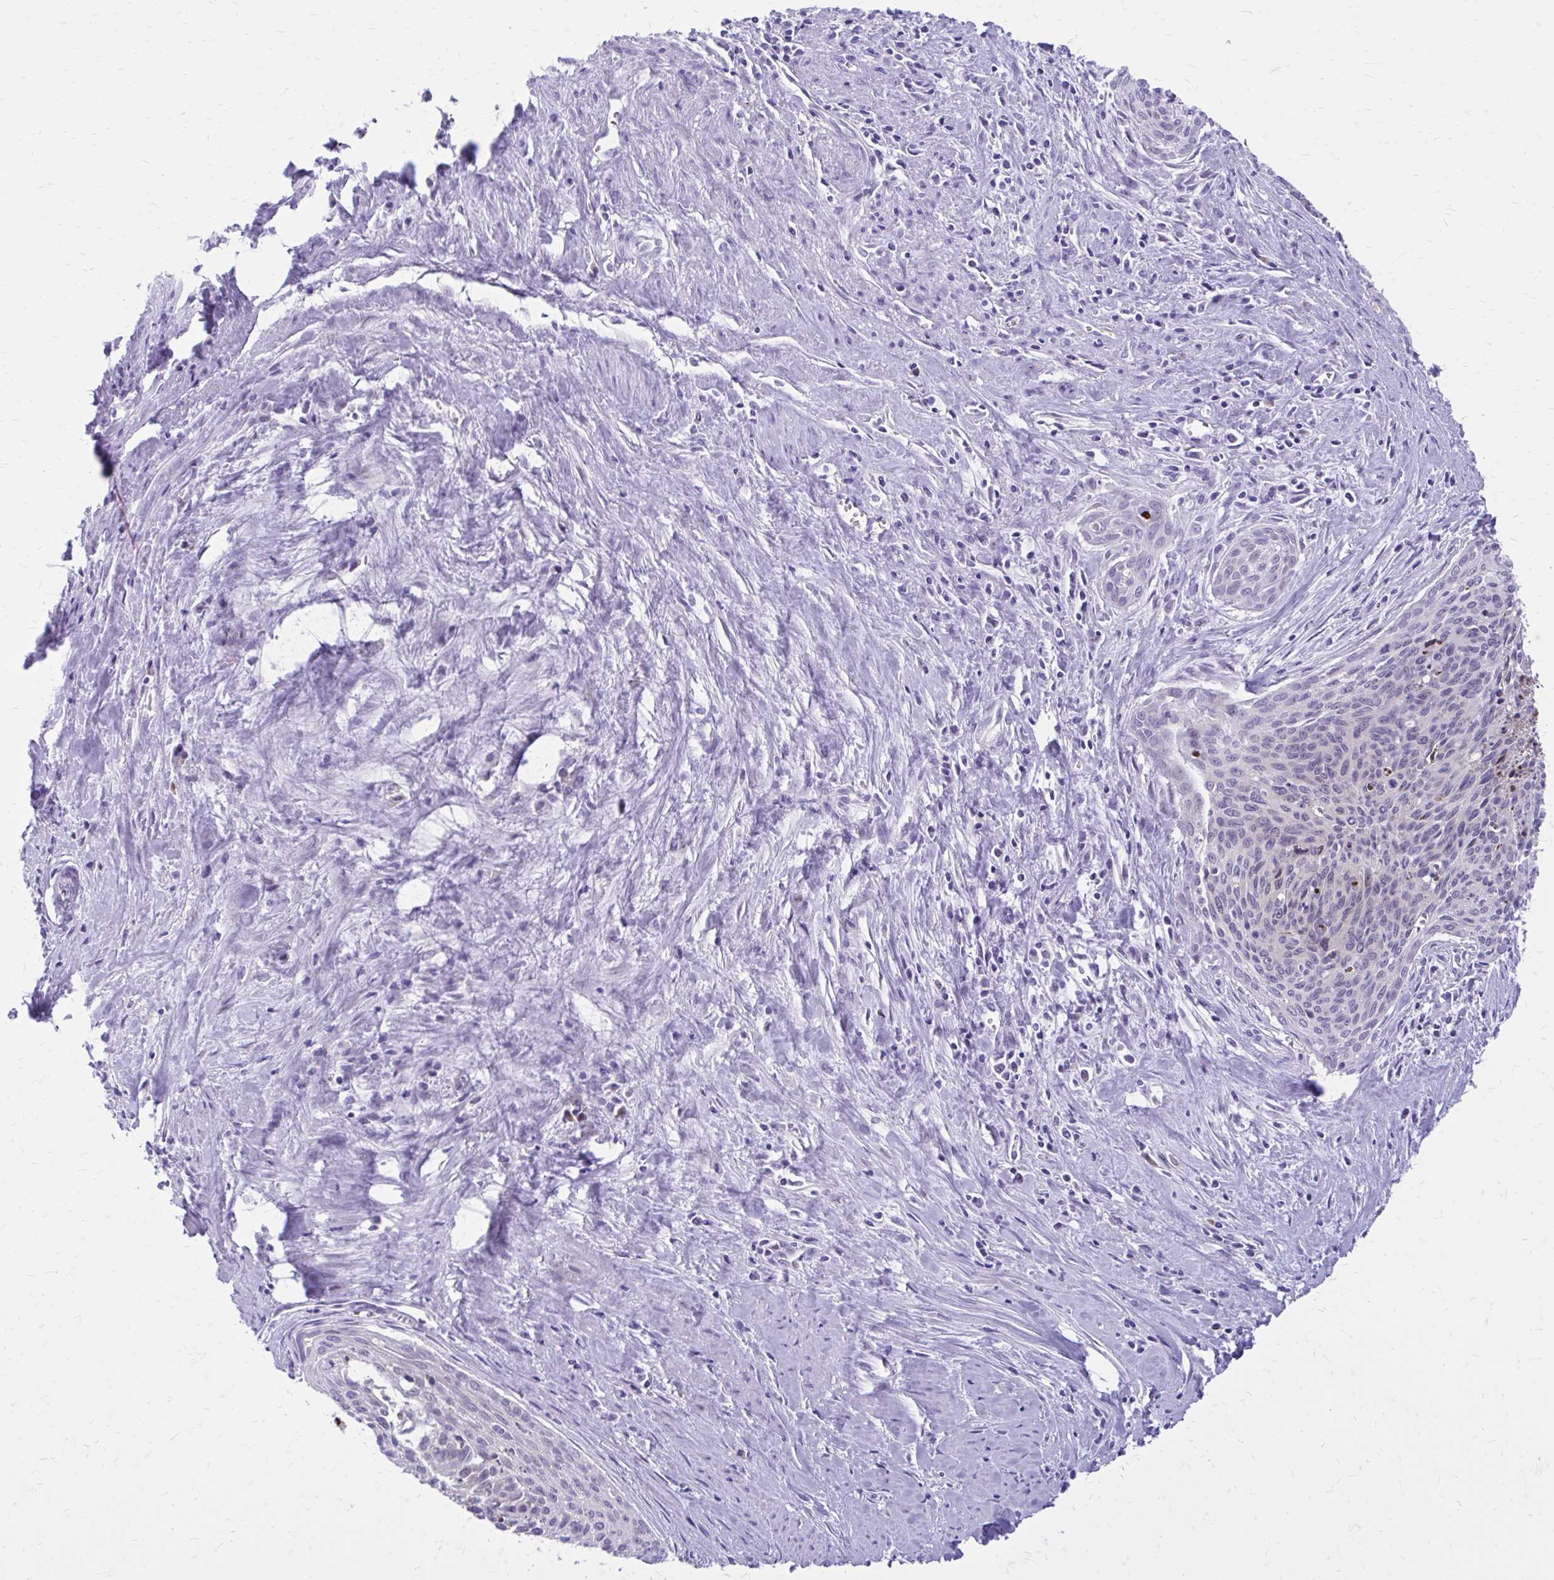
{"staining": {"intensity": "moderate", "quantity": "<25%", "location": "nuclear"}, "tissue": "cervical cancer", "cell_type": "Tumor cells", "image_type": "cancer", "snomed": [{"axis": "morphology", "description": "Squamous cell carcinoma, NOS"}, {"axis": "topography", "description": "Cervix"}], "caption": "A low amount of moderate nuclear positivity is identified in approximately <25% of tumor cells in cervical cancer tissue.", "gene": "LCN15", "patient": {"sex": "female", "age": 55}}